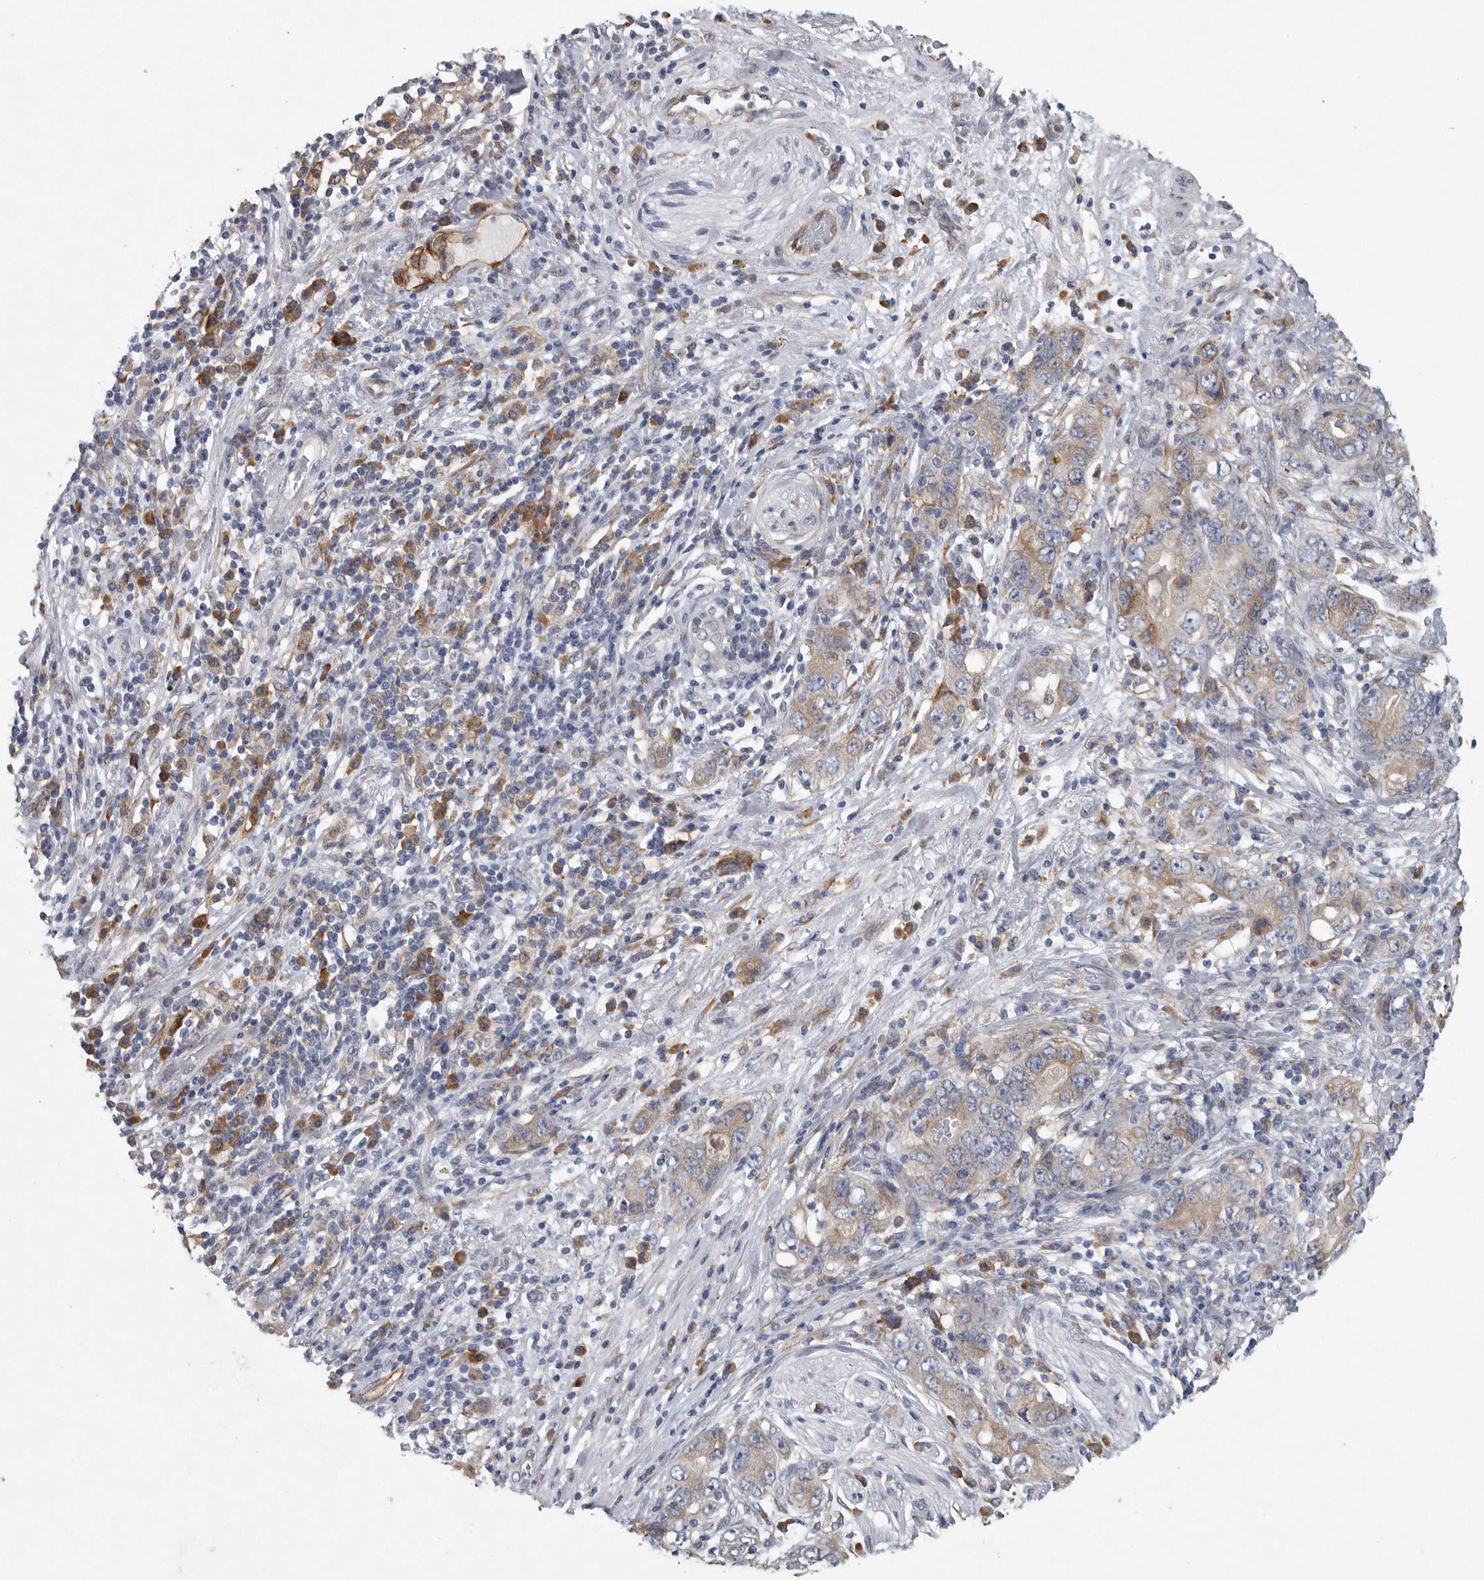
{"staining": {"intensity": "moderate", "quantity": "<25%", "location": "cytoplasmic/membranous"}, "tissue": "stomach cancer", "cell_type": "Tumor cells", "image_type": "cancer", "snomed": [{"axis": "morphology", "description": "Adenocarcinoma, NOS"}, {"axis": "topography", "description": "Stomach, lower"}], "caption": "Stomach cancer tissue displays moderate cytoplasmic/membranous positivity in about <25% of tumor cells", "gene": "MINPP1", "patient": {"sex": "female", "age": 93}}